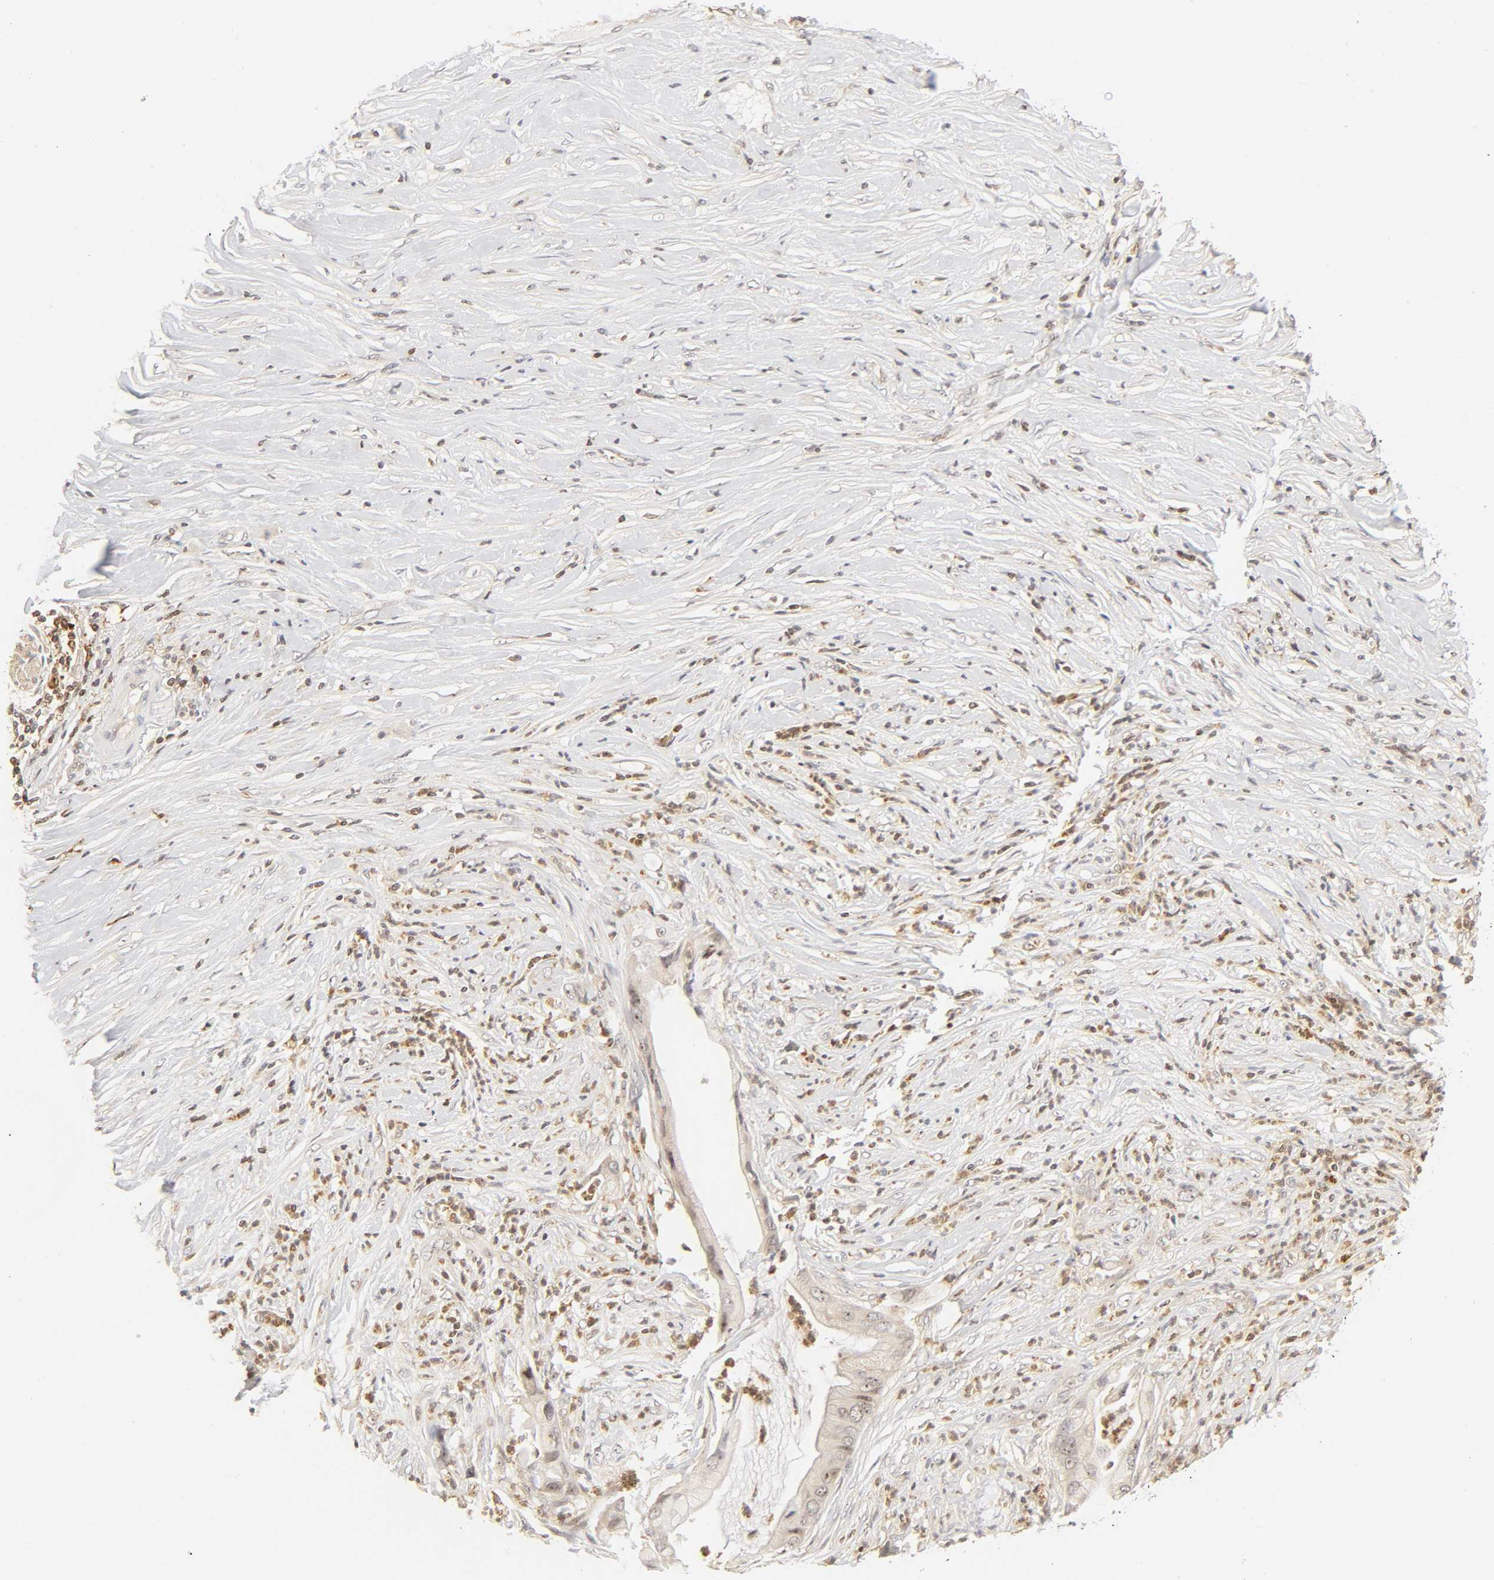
{"staining": {"intensity": "negative", "quantity": "none", "location": "none"}, "tissue": "pancreatic cancer", "cell_type": "Tumor cells", "image_type": "cancer", "snomed": [{"axis": "morphology", "description": "Adenocarcinoma, NOS"}, {"axis": "topography", "description": "Pancreas"}], "caption": "Pancreatic cancer was stained to show a protein in brown. There is no significant positivity in tumor cells.", "gene": "KIF2A", "patient": {"sex": "female", "age": 59}}